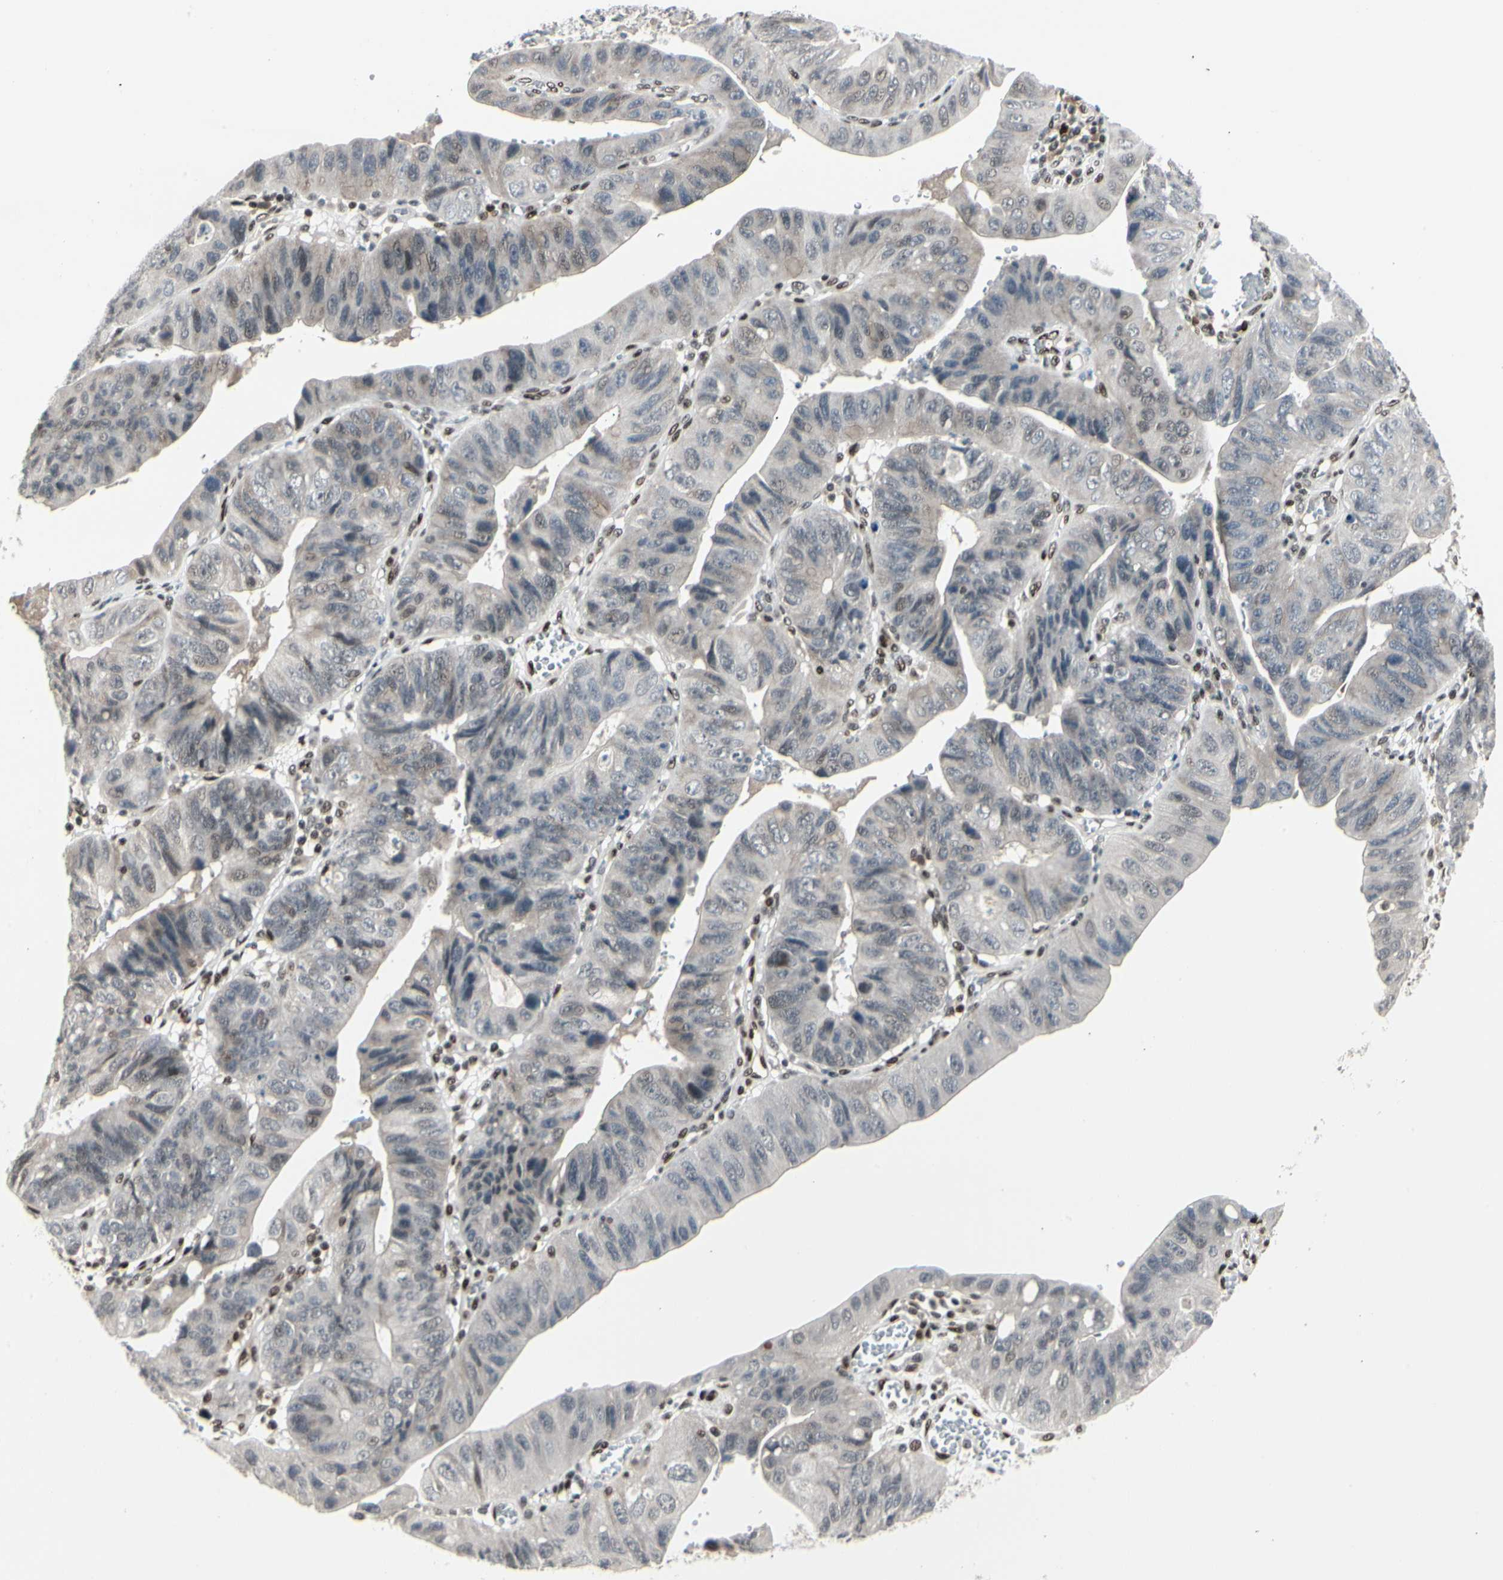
{"staining": {"intensity": "negative", "quantity": "none", "location": "none"}, "tissue": "stomach cancer", "cell_type": "Tumor cells", "image_type": "cancer", "snomed": [{"axis": "morphology", "description": "Adenocarcinoma, NOS"}, {"axis": "topography", "description": "Stomach"}], "caption": "Immunohistochemistry (IHC) of human stomach cancer displays no staining in tumor cells. (DAB immunohistochemistry (IHC) with hematoxylin counter stain).", "gene": "FOXJ2", "patient": {"sex": "male", "age": 59}}